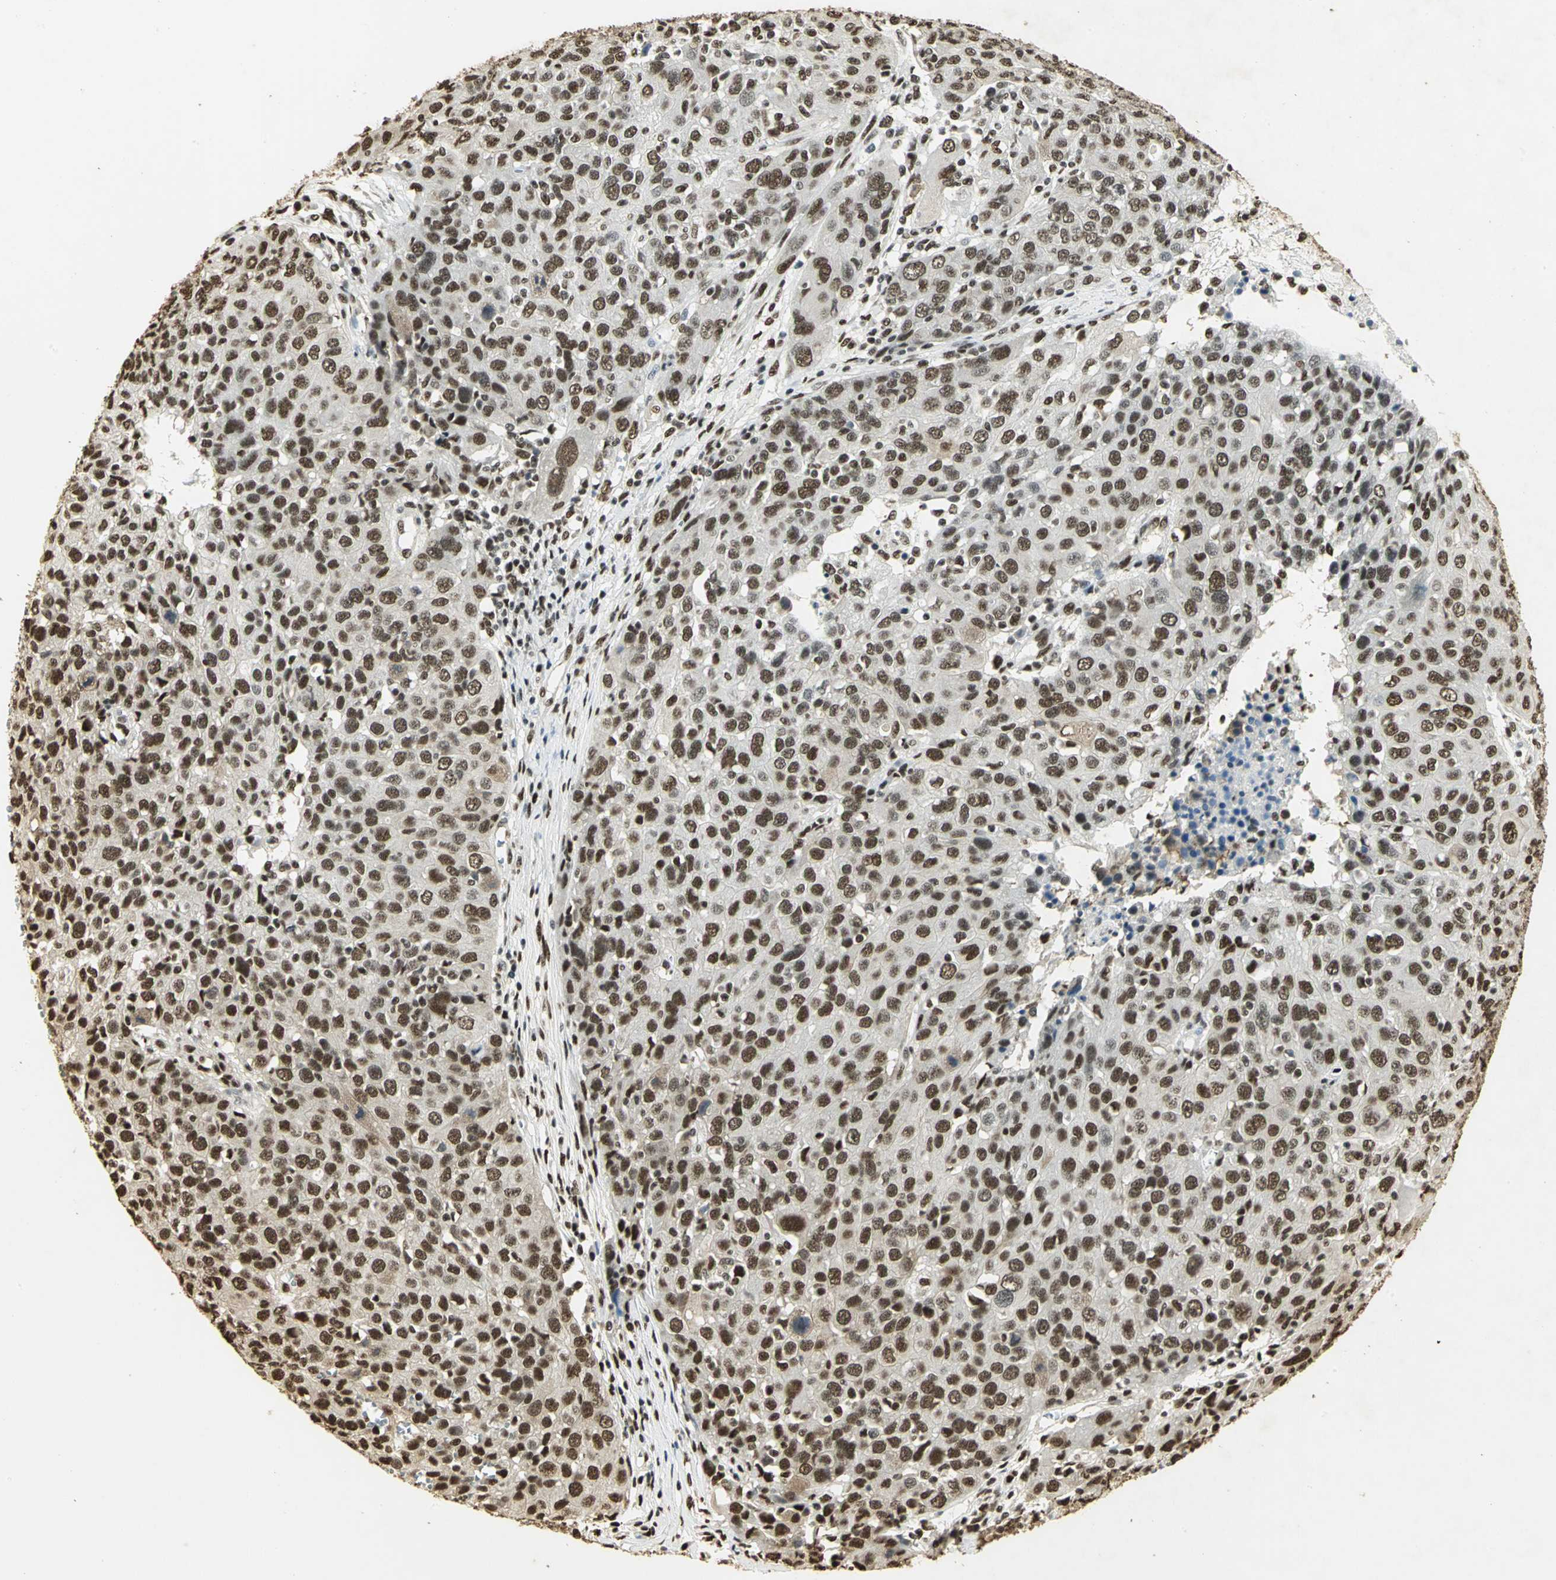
{"staining": {"intensity": "strong", "quantity": ">75%", "location": "nuclear"}, "tissue": "ovarian cancer", "cell_type": "Tumor cells", "image_type": "cancer", "snomed": [{"axis": "morphology", "description": "Carcinoma, endometroid"}, {"axis": "topography", "description": "Ovary"}], "caption": "IHC staining of endometroid carcinoma (ovarian), which demonstrates high levels of strong nuclear staining in about >75% of tumor cells indicating strong nuclear protein staining. The staining was performed using DAB (brown) for protein detection and nuclei were counterstained in hematoxylin (blue).", "gene": "SET", "patient": {"sex": "female", "age": 50}}